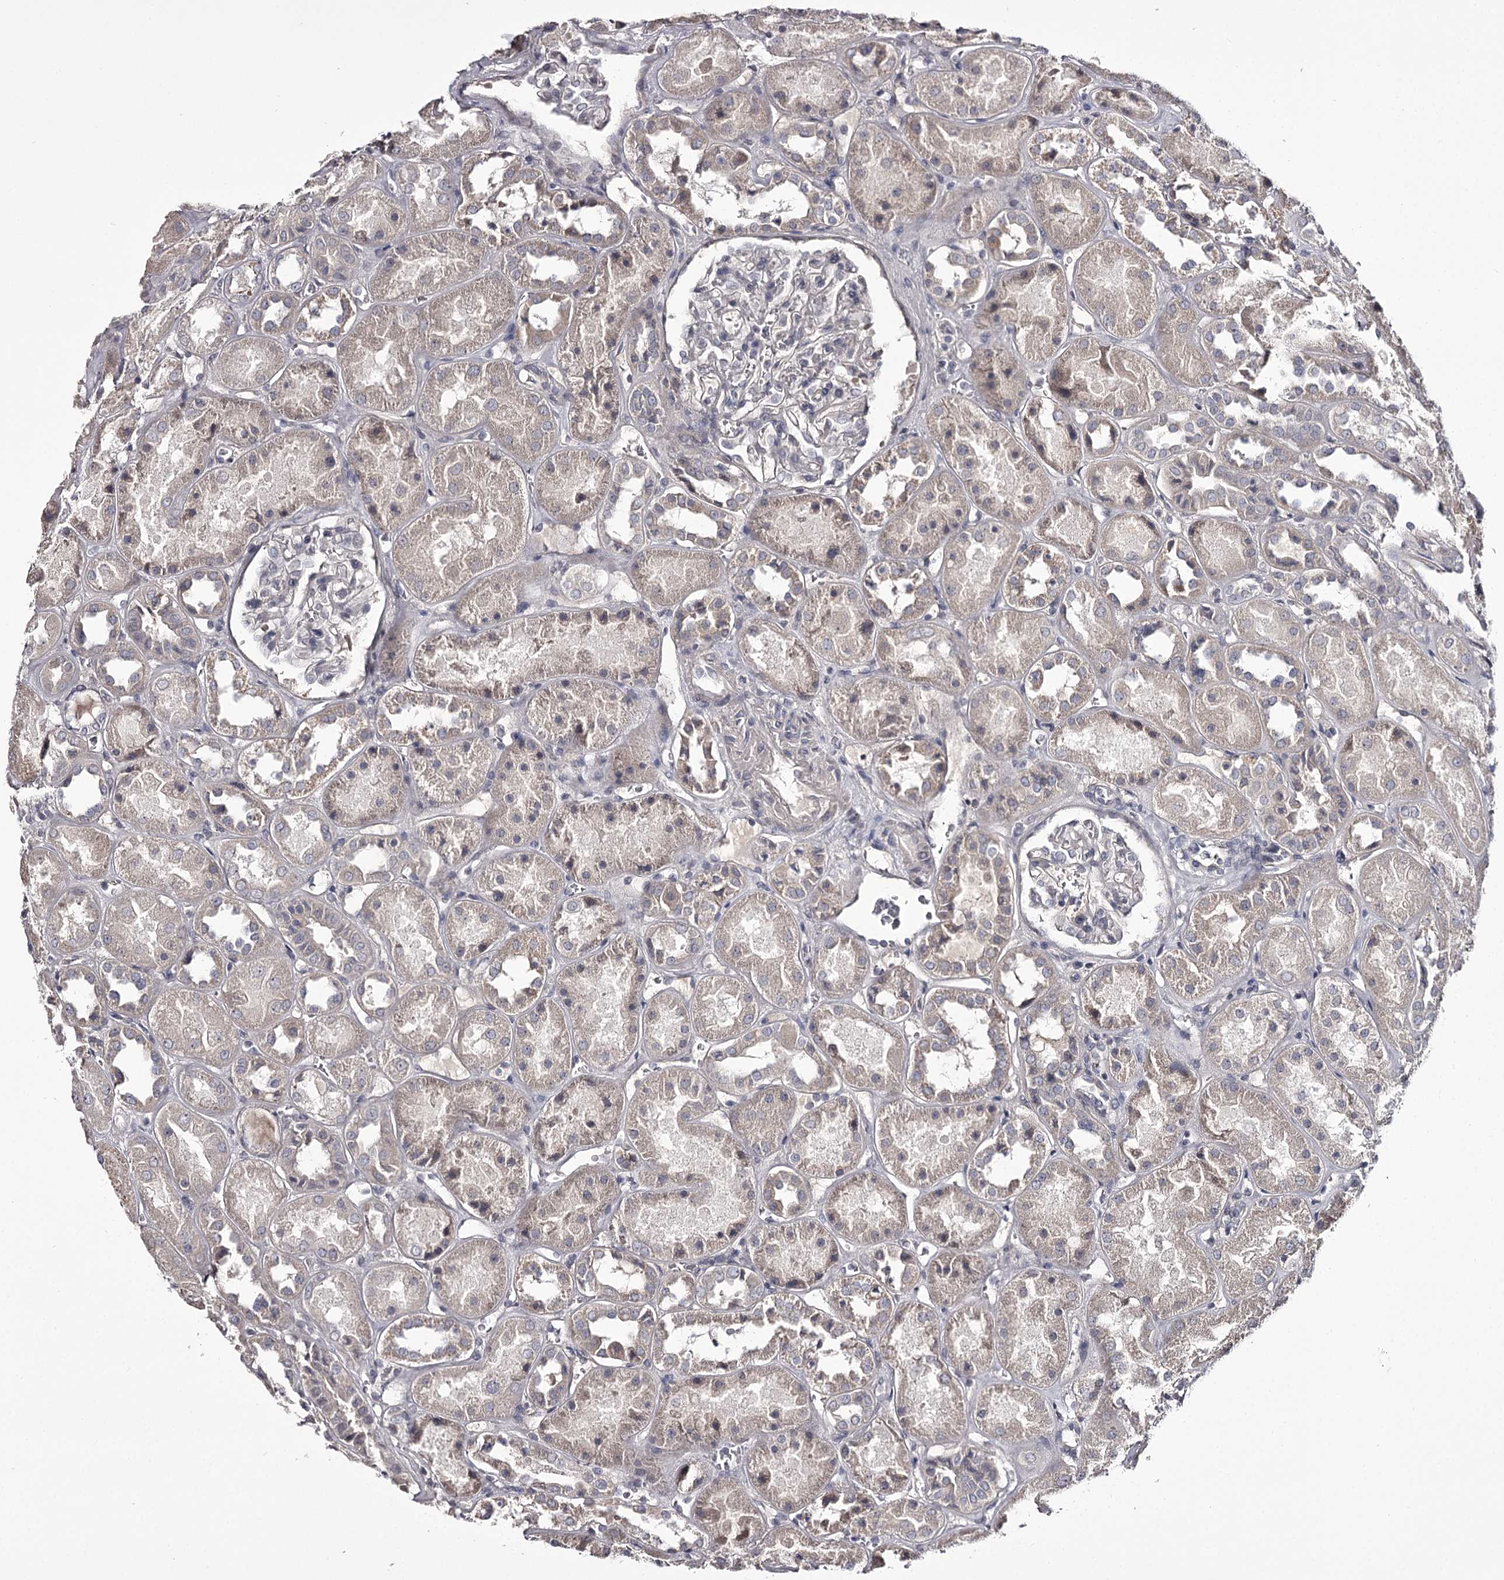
{"staining": {"intensity": "negative", "quantity": "none", "location": "none"}, "tissue": "kidney", "cell_type": "Cells in glomeruli", "image_type": "normal", "snomed": [{"axis": "morphology", "description": "Normal tissue, NOS"}, {"axis": "topography", "description": "Kidney"}], "caption": "This is an IHC micrograph of unremarkable human kidney. There is no expression in cells in glomeruli.", "gene": "PRM2", "patient": {"sex": "male", "age": 70}}